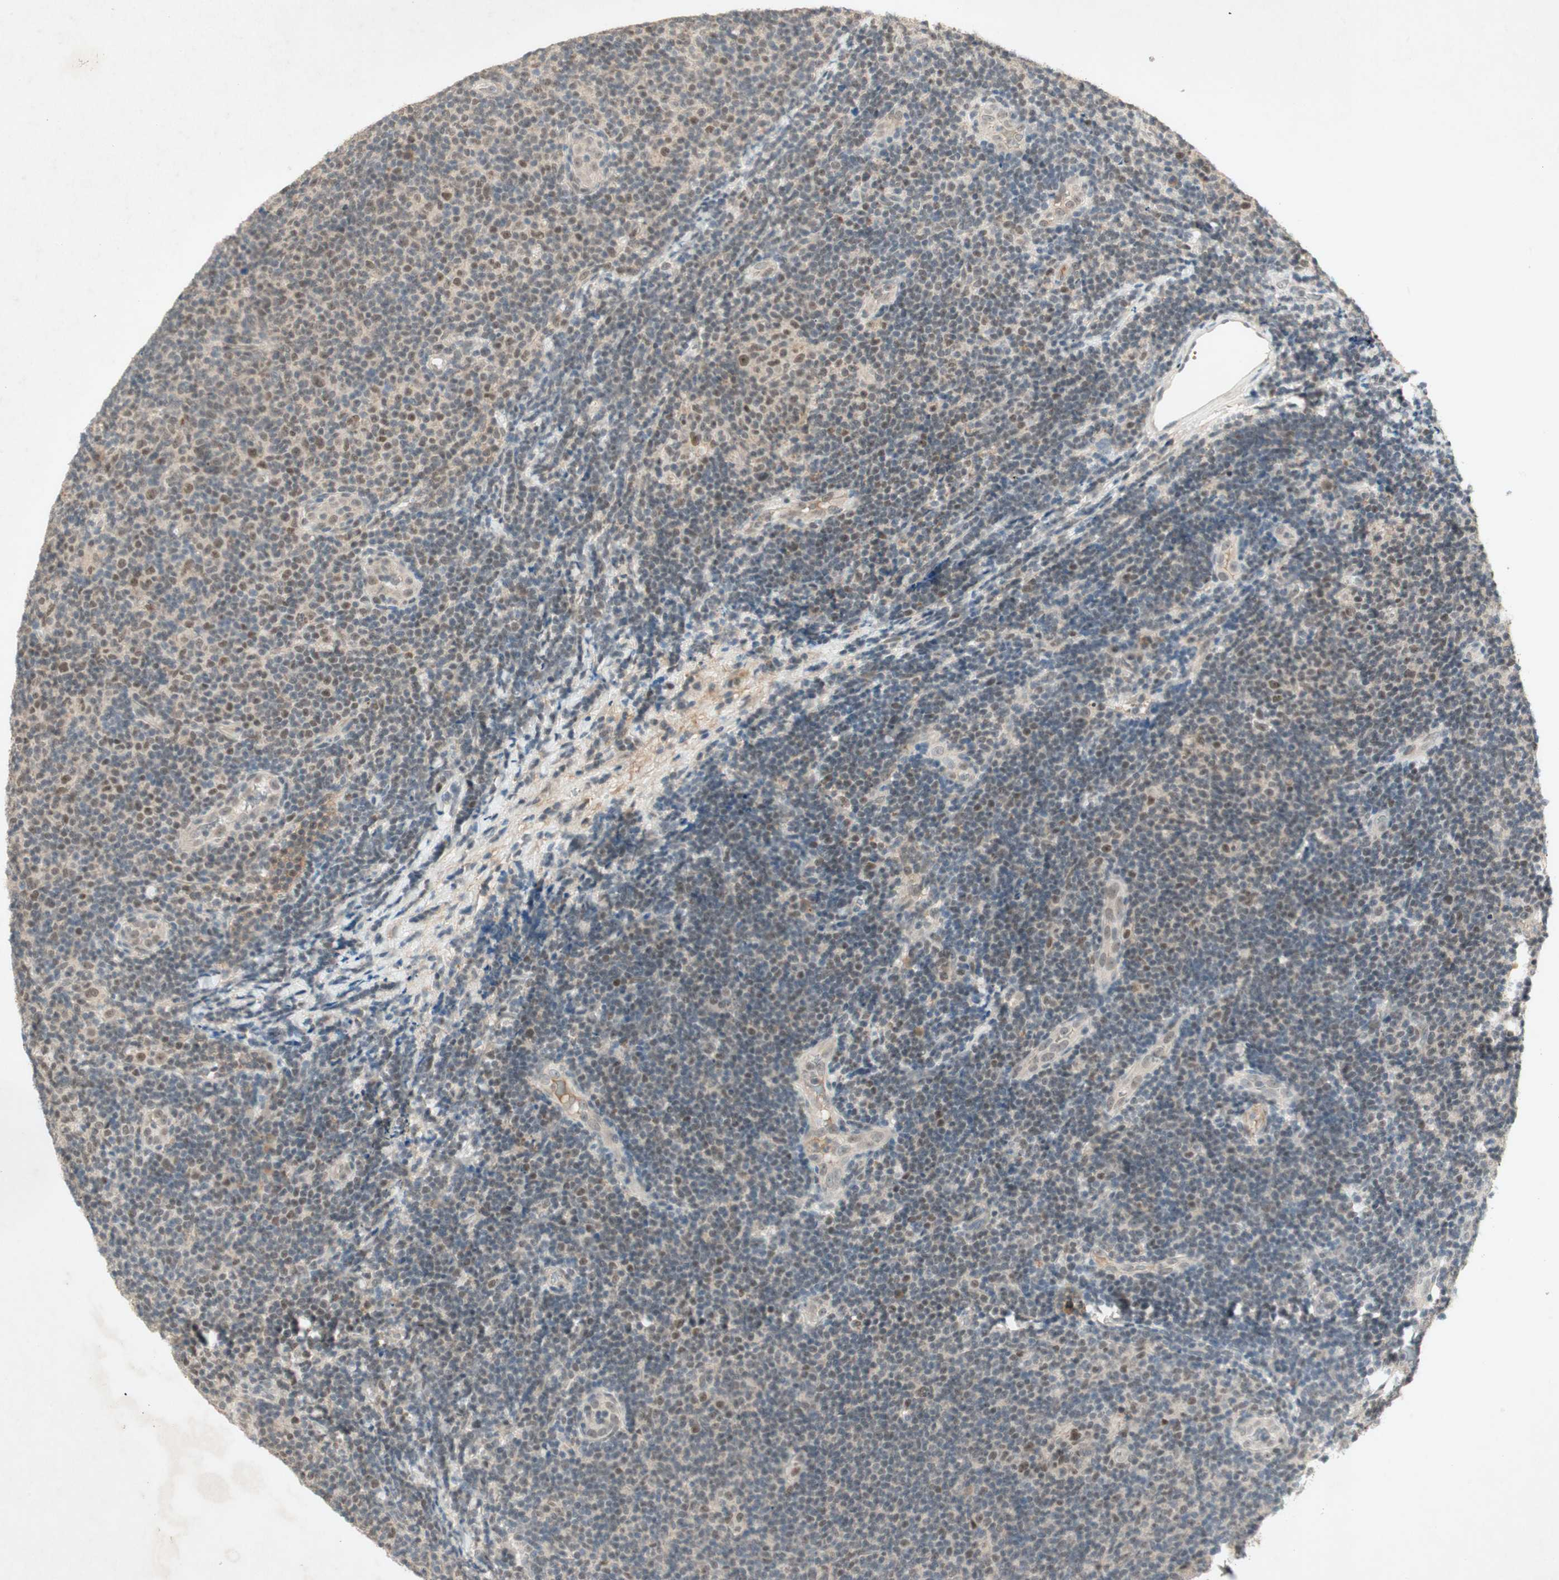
{"staining": {"intensity": "moderate", "quantity": "<25%", "location": "nuclear"}, "tissue": "lymphoma", "cell_type": "Tumor cells", "image_type": "cancer", "snomed": [{"axis": "morphology", "description": "Malignant lymphoma, non-Hodgkin's type, Low grade"}, {"axis": "topography", "description": "Lymph node"}], "caption": "Malignant lymphoma, non-Hodgkin's type (low-grade) tissue exhibits moderate nuclear positivity in about <25% of tumor cells", "gene": "RNGTT", "patient": {"sex": "male", "age": 83}}